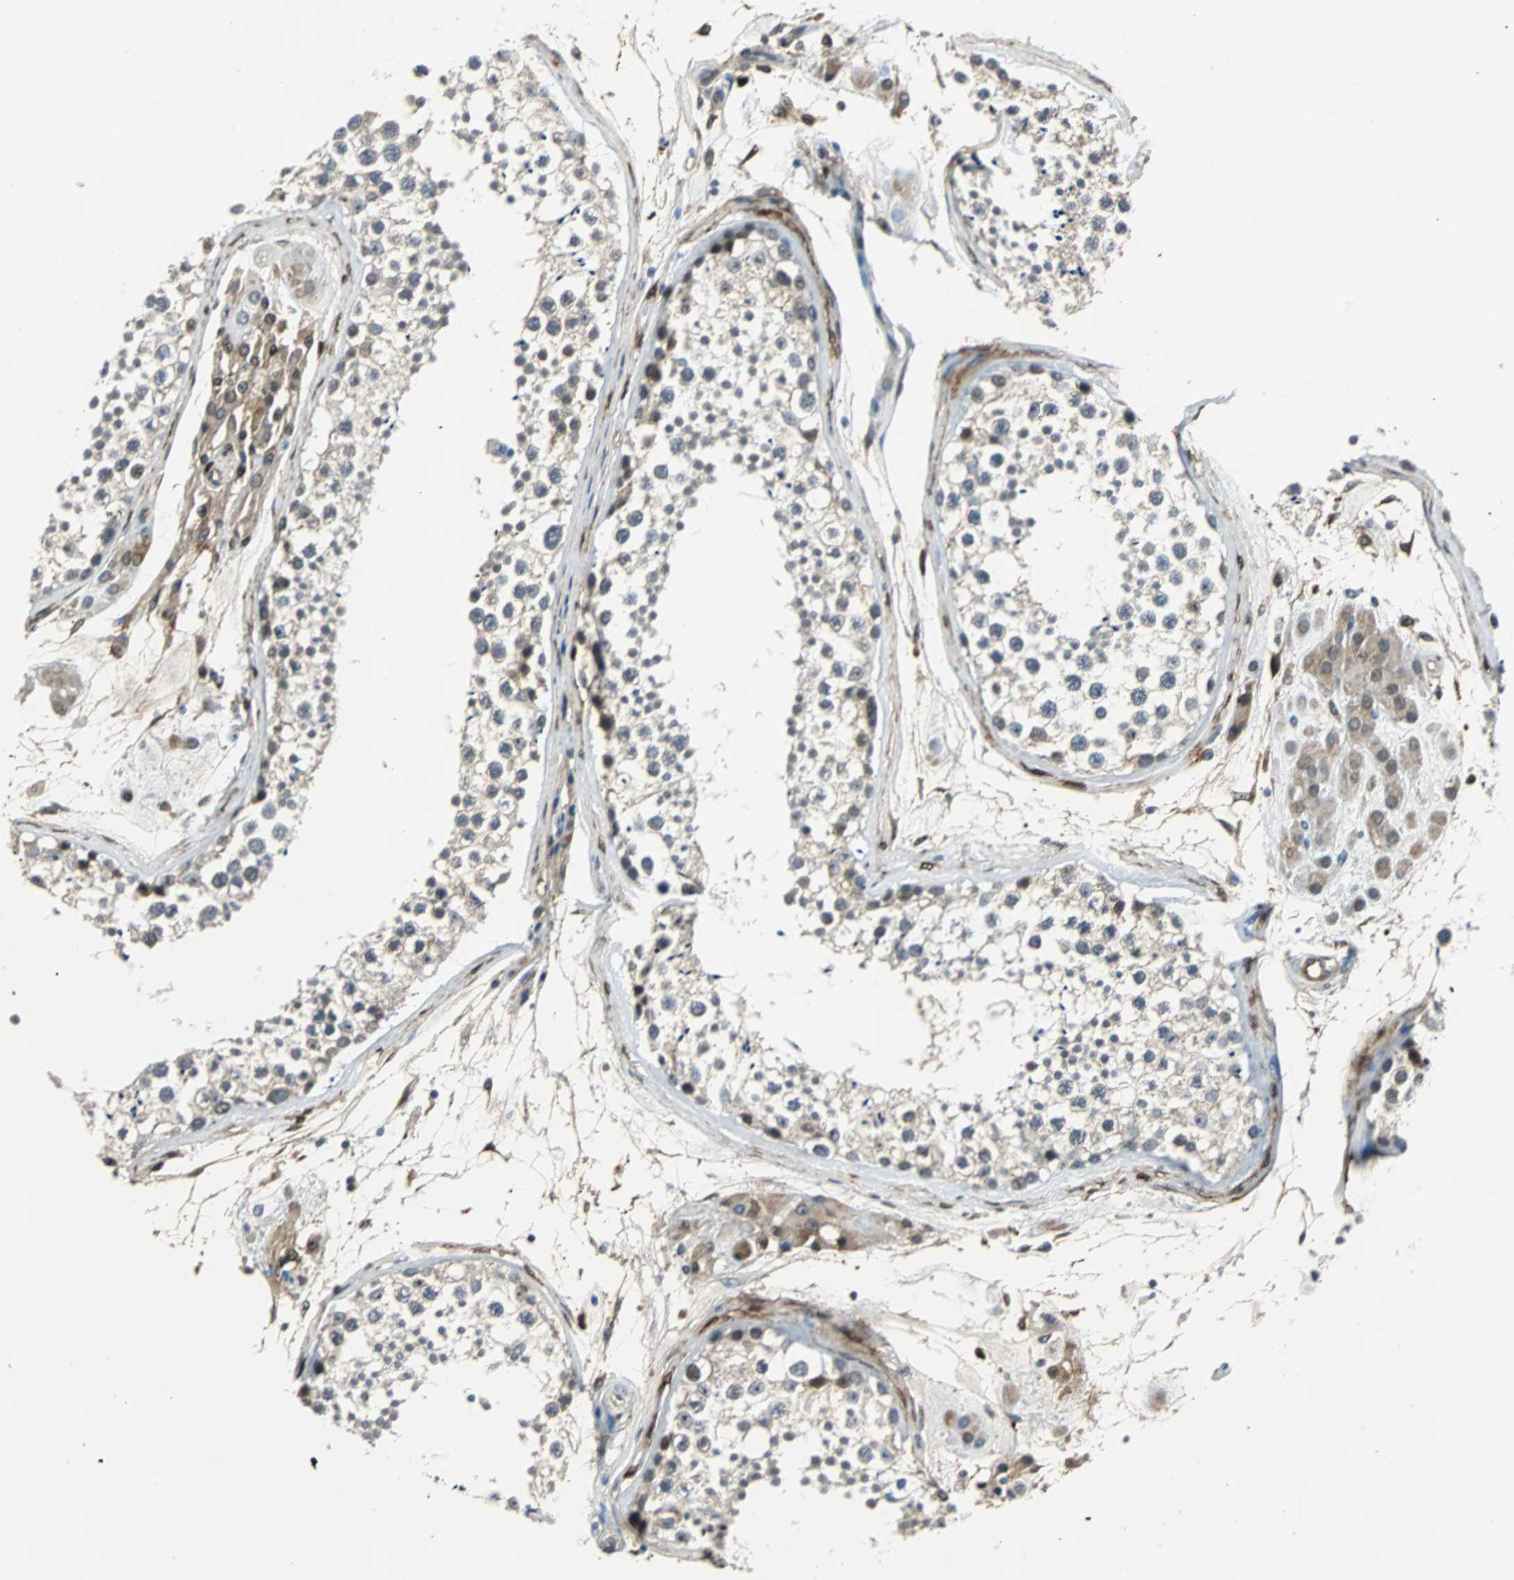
{"staining": {"intensity": "moderate", "quantity": "<25%", "location": "cytoplasmic/membranous,nuclear"}, "tissue": "testis", "cell_type": "Cells in seminiferous ducts", "image_type": "normal", "snomed": [{"axis": "morphology", "description": "Normal tissue, NOS"}, {"axis": "topography", "description": "Testis"}], "caption": "Immunohistochemistry (IHC) (DAB (3,3'-diaminobenzidine)) staining of normal testis demonstrates moderate cytoplasmic/membranous,nuclear protein positivity in approximately <25% of cells in seminiferous ducts.", "gene": "FHL2", "patient": {"sex": "male", "age": 46}}